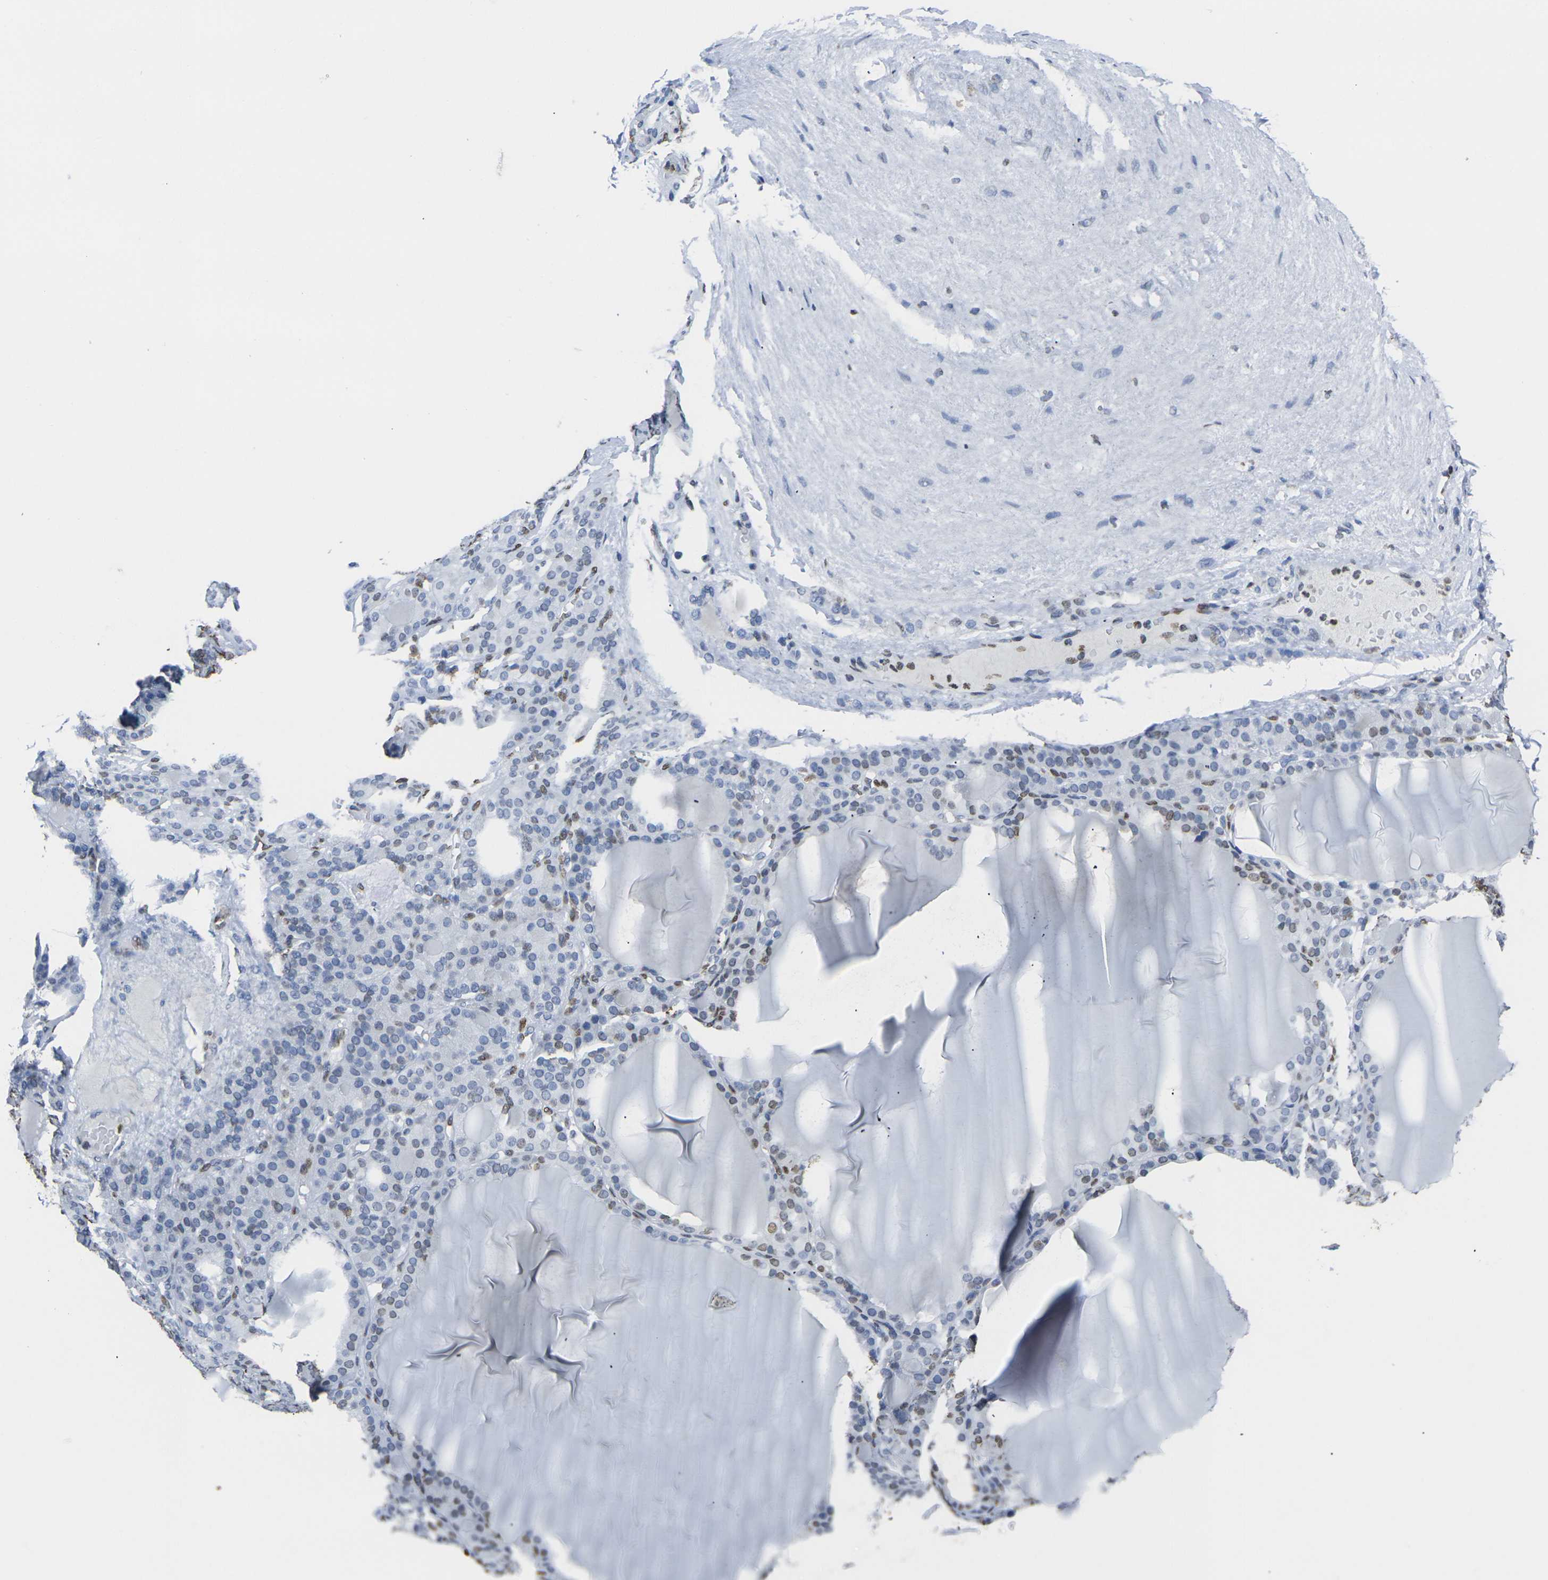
{"staining": {"intensity": "moderate", "quantity": "<25%", "location": "nuclear"}, "tissue": "thyroid gland", "cell_type": "Glandular cells", "image_type": "normal", "snomed": [{"axis": "morphology", "description": "Normal tissue, NOS"}, {"axis": "topography", "description": "Thyroid gland"}], "caption": "Immunohistochemistry image of benign thyroid gland stained for a protein (brown), which shows low levels of moderate nuclear staining in approximately <25% of glandular cells.", "gene": "DRAXIN", "patient": {"sex": "female", "age": 28}}